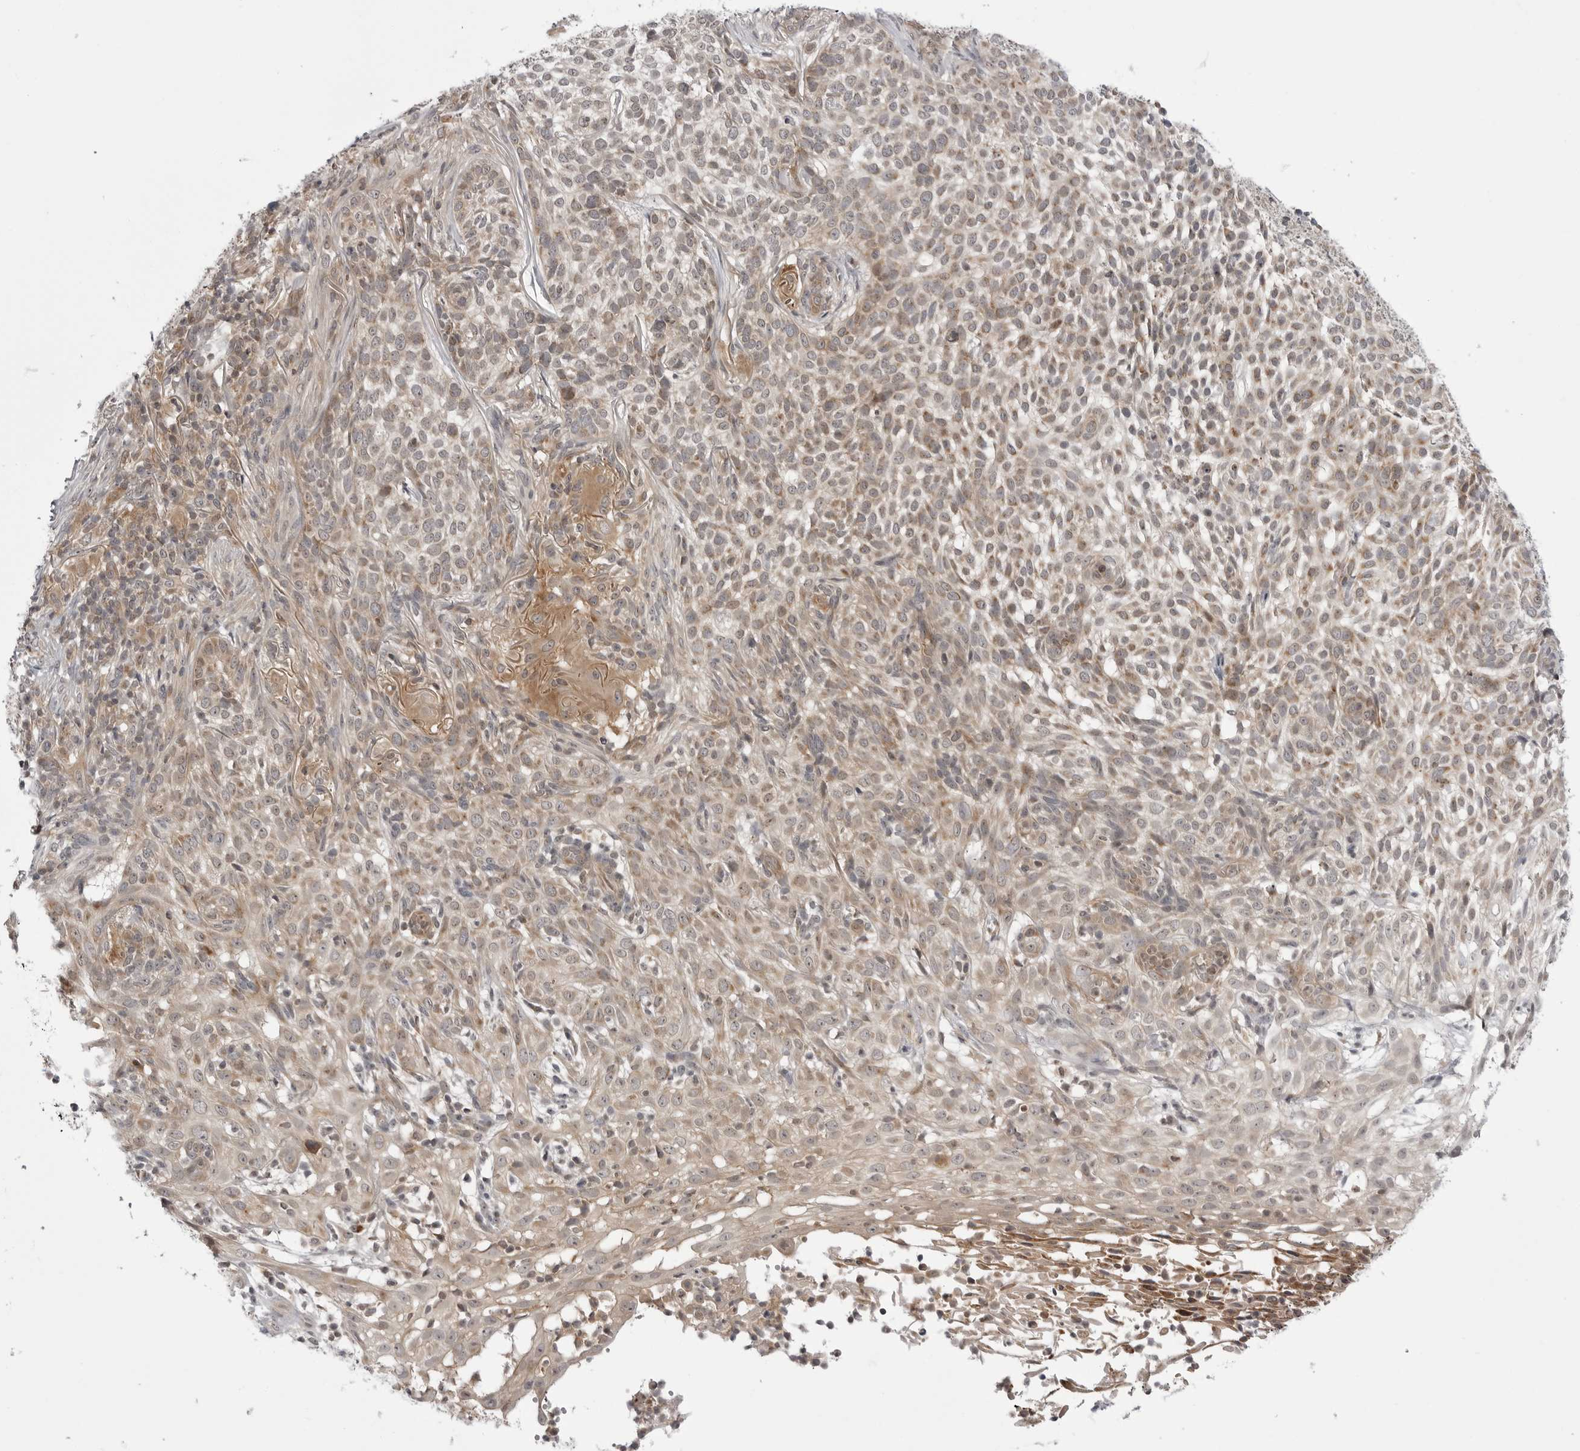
{"staining": {"intensity": "weak", "quantity": ">75%", "location": "cytoplasmic/membranous"}, "tissue": "skin cancer", "cell_type": "Tumor cells", "image_type": "cancer", "snomed": [{"axis": "morphology", "description": "Basal cell carcinoma"}, {"axis": "topography", "description": "Skin"}], "caption": "Skin cancer was stained to show a protein in brown. There is low levels of weak cytoplasmic/membranous positivity in about >75% of tumor cells.", "gene": "CCDC18", "patient": {"sex": "female", "age": 64}}